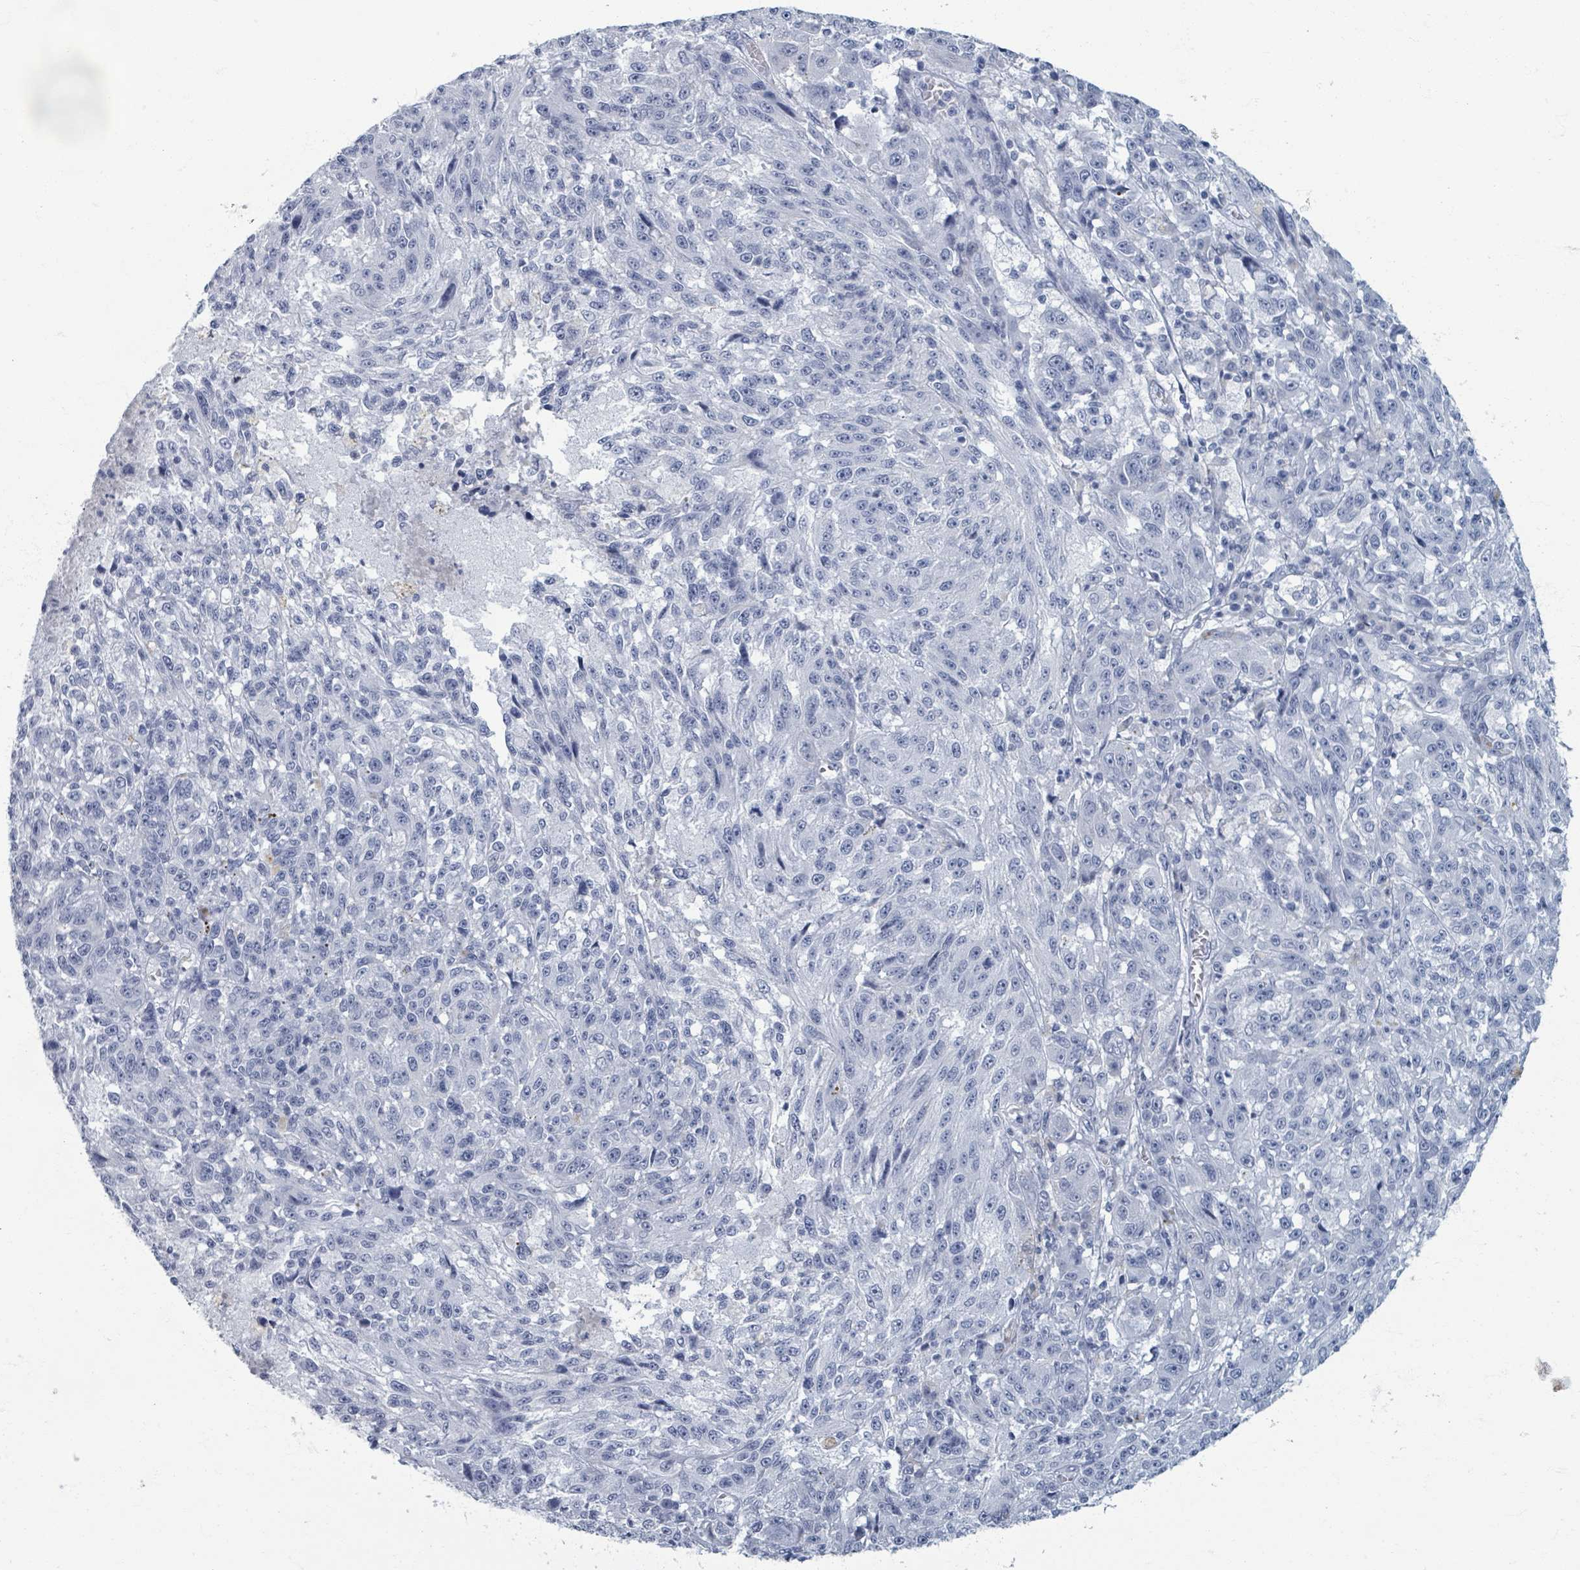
{"staining": {"intensity": "negative", "quantity": "none", "location": "none"}, "tissue": "melanoma", "cell_type": "Tumor cells", "image_type": "cancer", "snomed": [{"axis": "morphology", "description": "Malignant melanoma, NOS"}, {"axis": "topography", "description": "Skin"}], "caption": "Tumor cells show no significant staining in malignant melanoma.", "gene": "TAS2R1", "patient": {"sex": "male", "age": 53}}